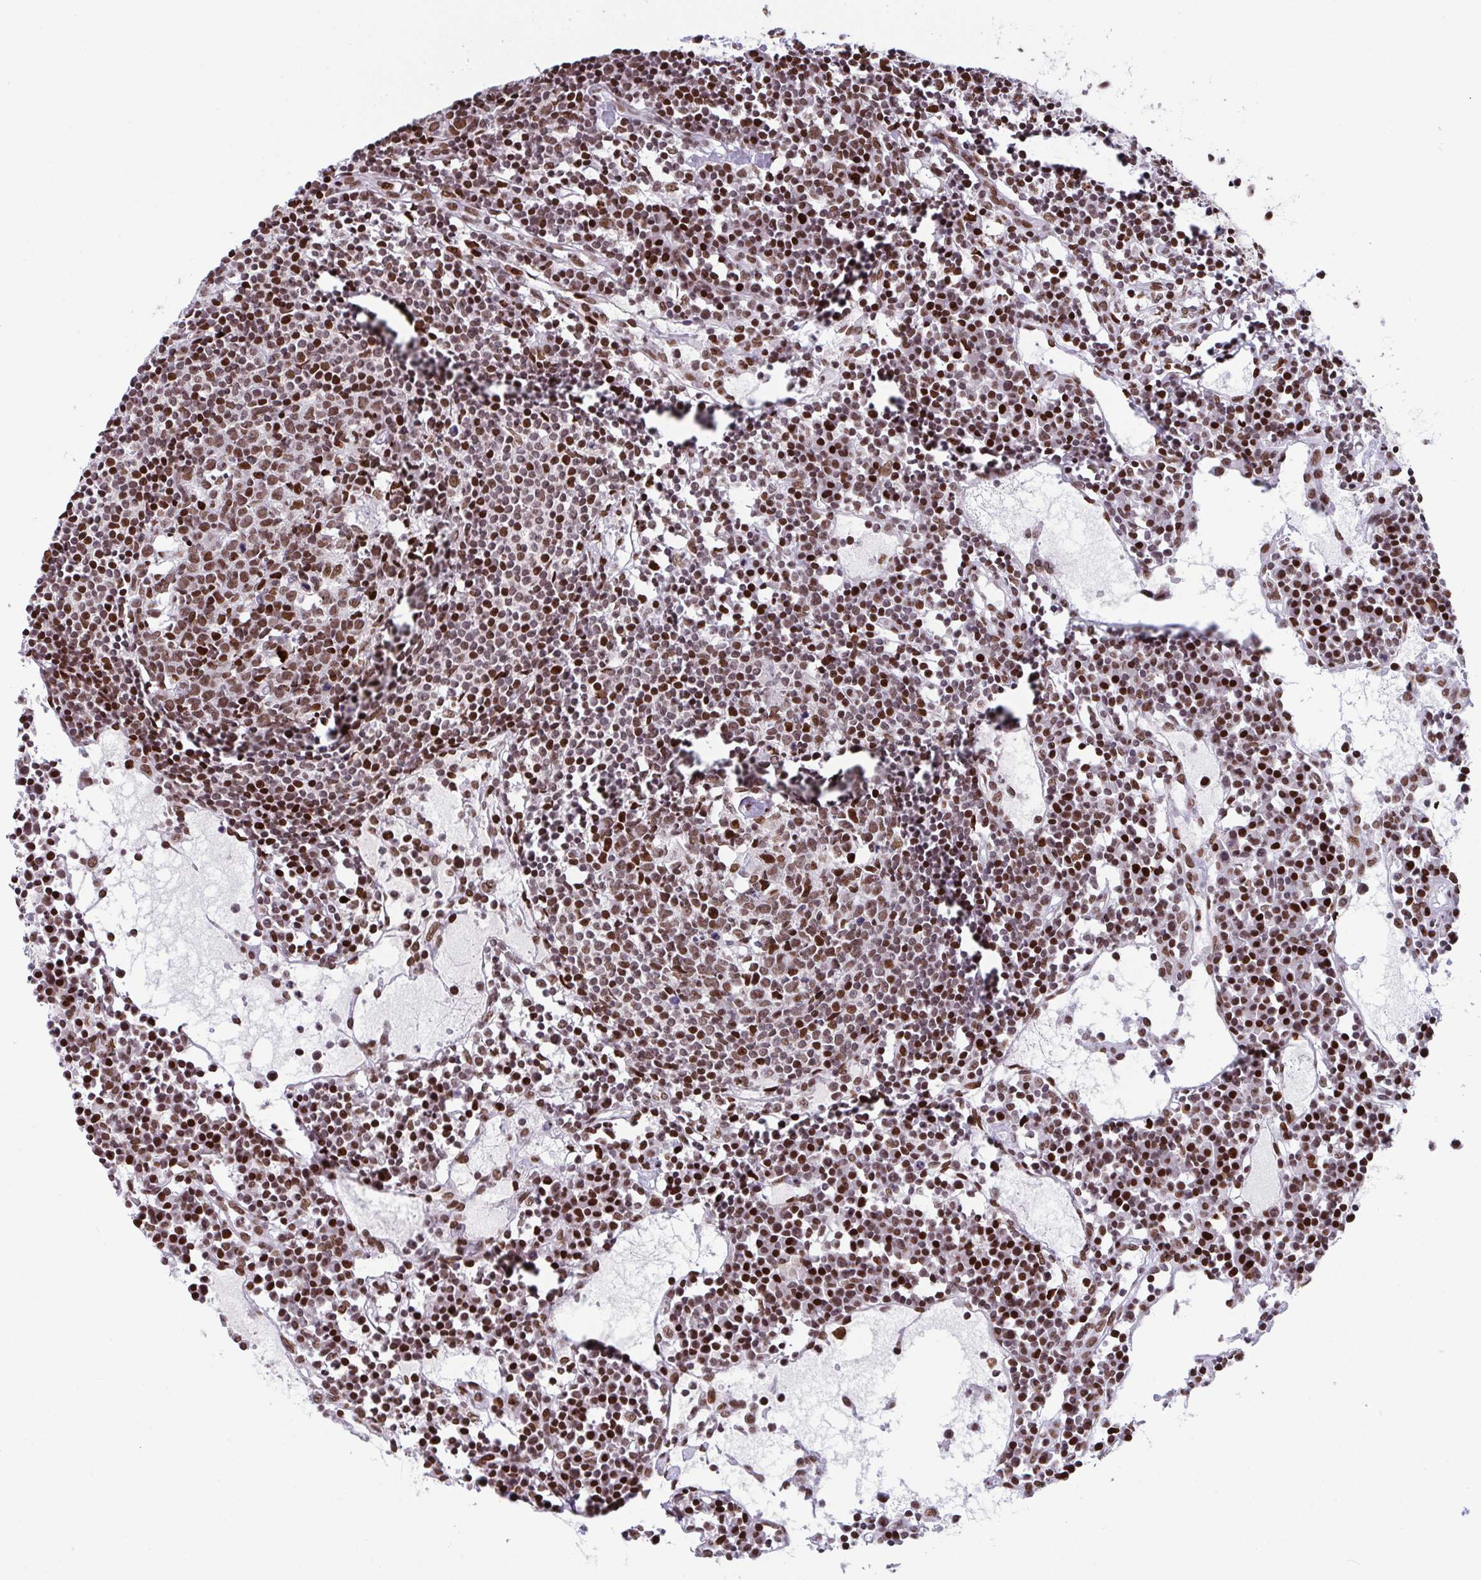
{"staining": {"intensity": "moderate", "quantity": ">75%", "location": "nuclear"}, "tissue": "lymph node", "cell_type": "Germinal center cells", "image_type": "normal", "snomed": [{"axis": "morphology", "description": "Normal tissue, NOS"}, {"axis": "topography", "description": "Lymph node"}], "caption": "A brown stain highlights moderate nuclear expression of a protein in germinal center cells of unremarkable lymph node. The protein of interest is stained brown, and the nuclei are stained in blue (DAB IHC with brightfield microscopy, high magnification).", "gene": "CLP1", "patient": {"sex": "female", "age": 78}}